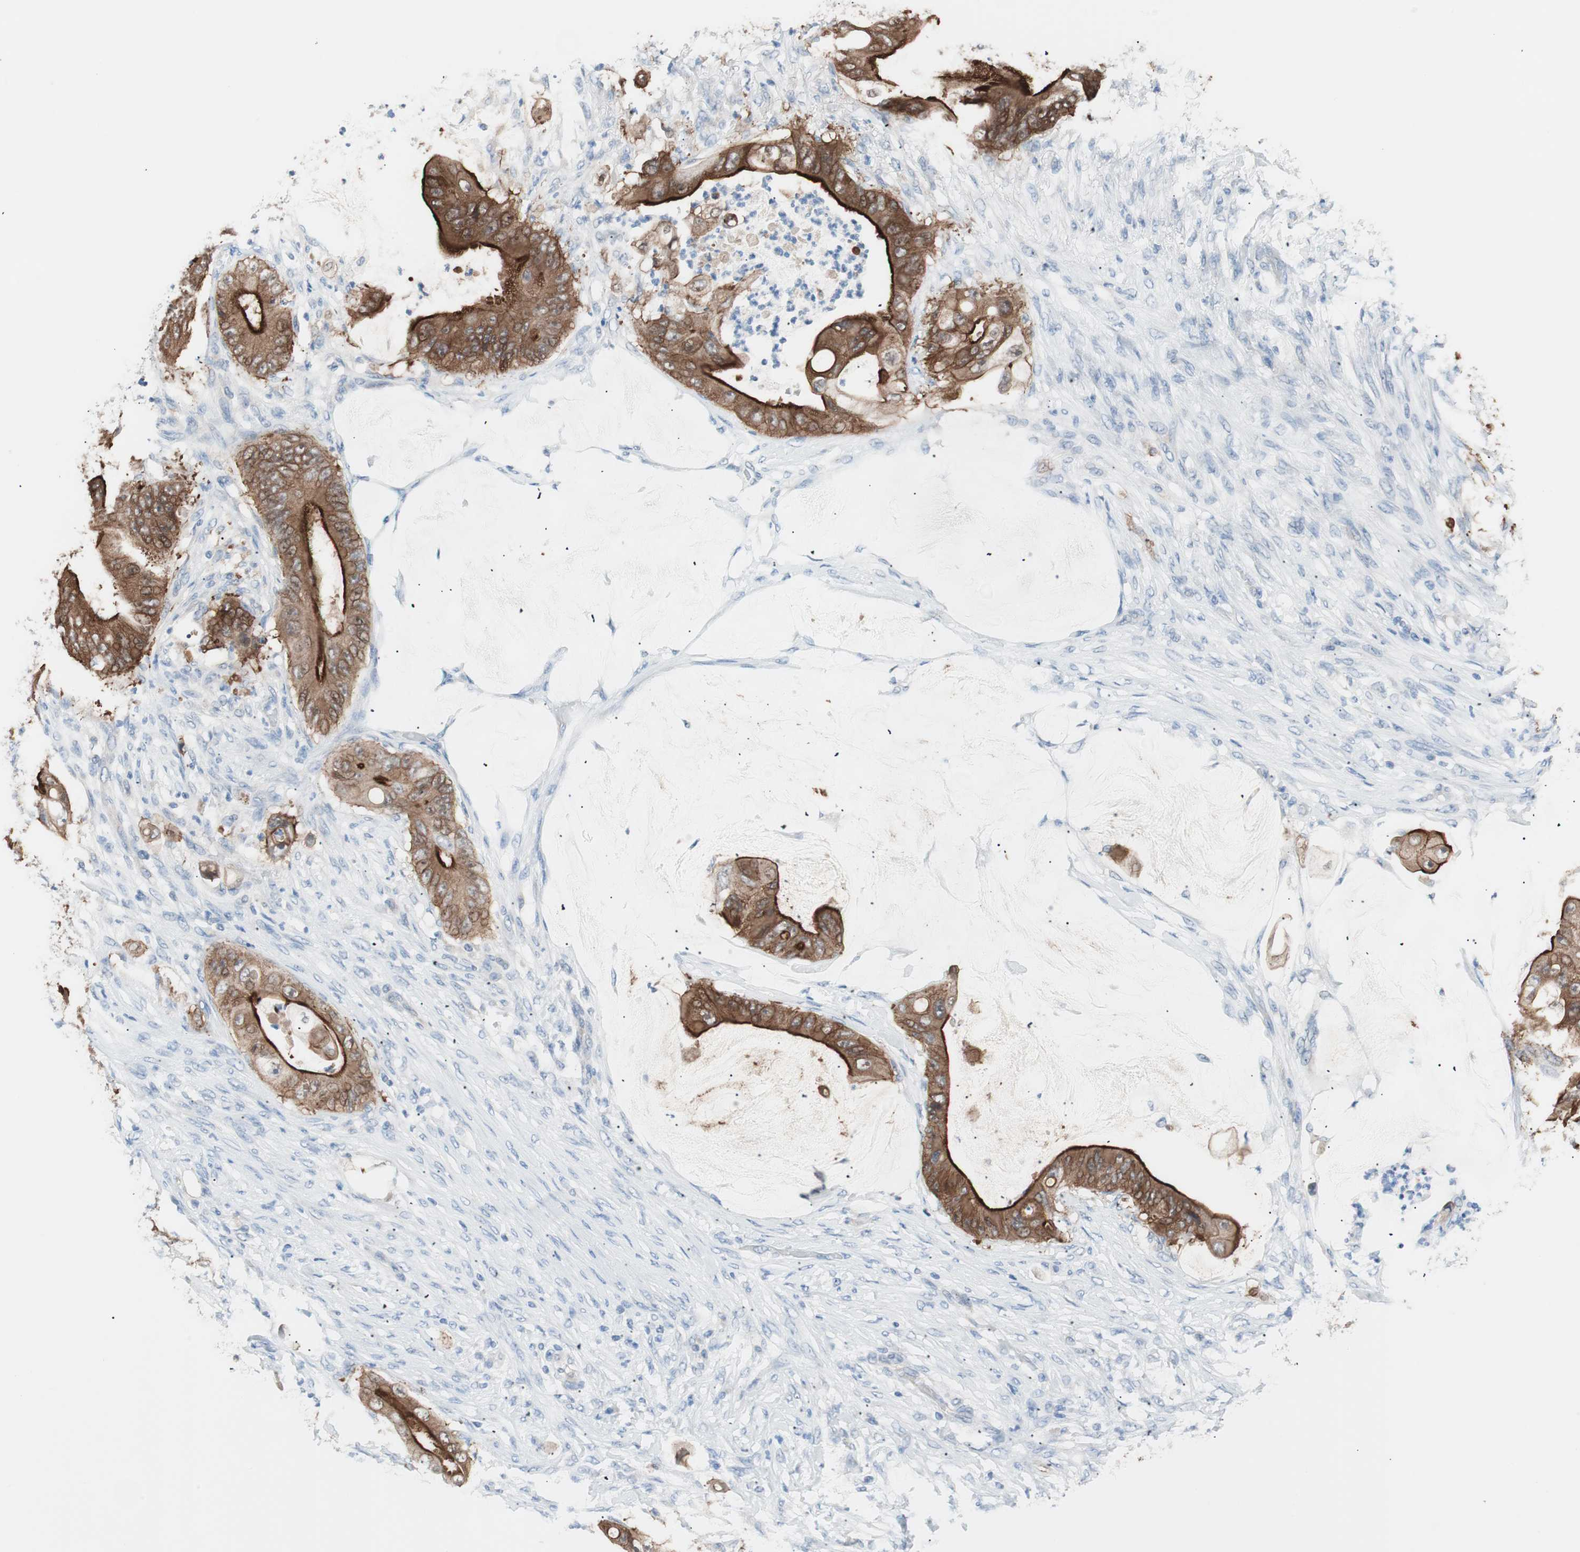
{"staining": {"intensity": "strong", "quantity": ">75%", "location": "cytoplasmic/membranous"}, "tissue": "stomach cancer", "cell_type": "Tumor cells", "image_type": "cancer", "snomed": [{"axis": "morphology", "description": "Adenocarcinoma, NOS"}, {"axis": "topography", "description": "Stomach"}], "caption": "DAB immunohistochemical staining of human adenocarcinoma (stomach) exhibits strong cytoplasmic/membranous protein expression in about >75% of tumor cells.", "gene": "VIL1", "patient": {"sex": "female", "age": 73}}